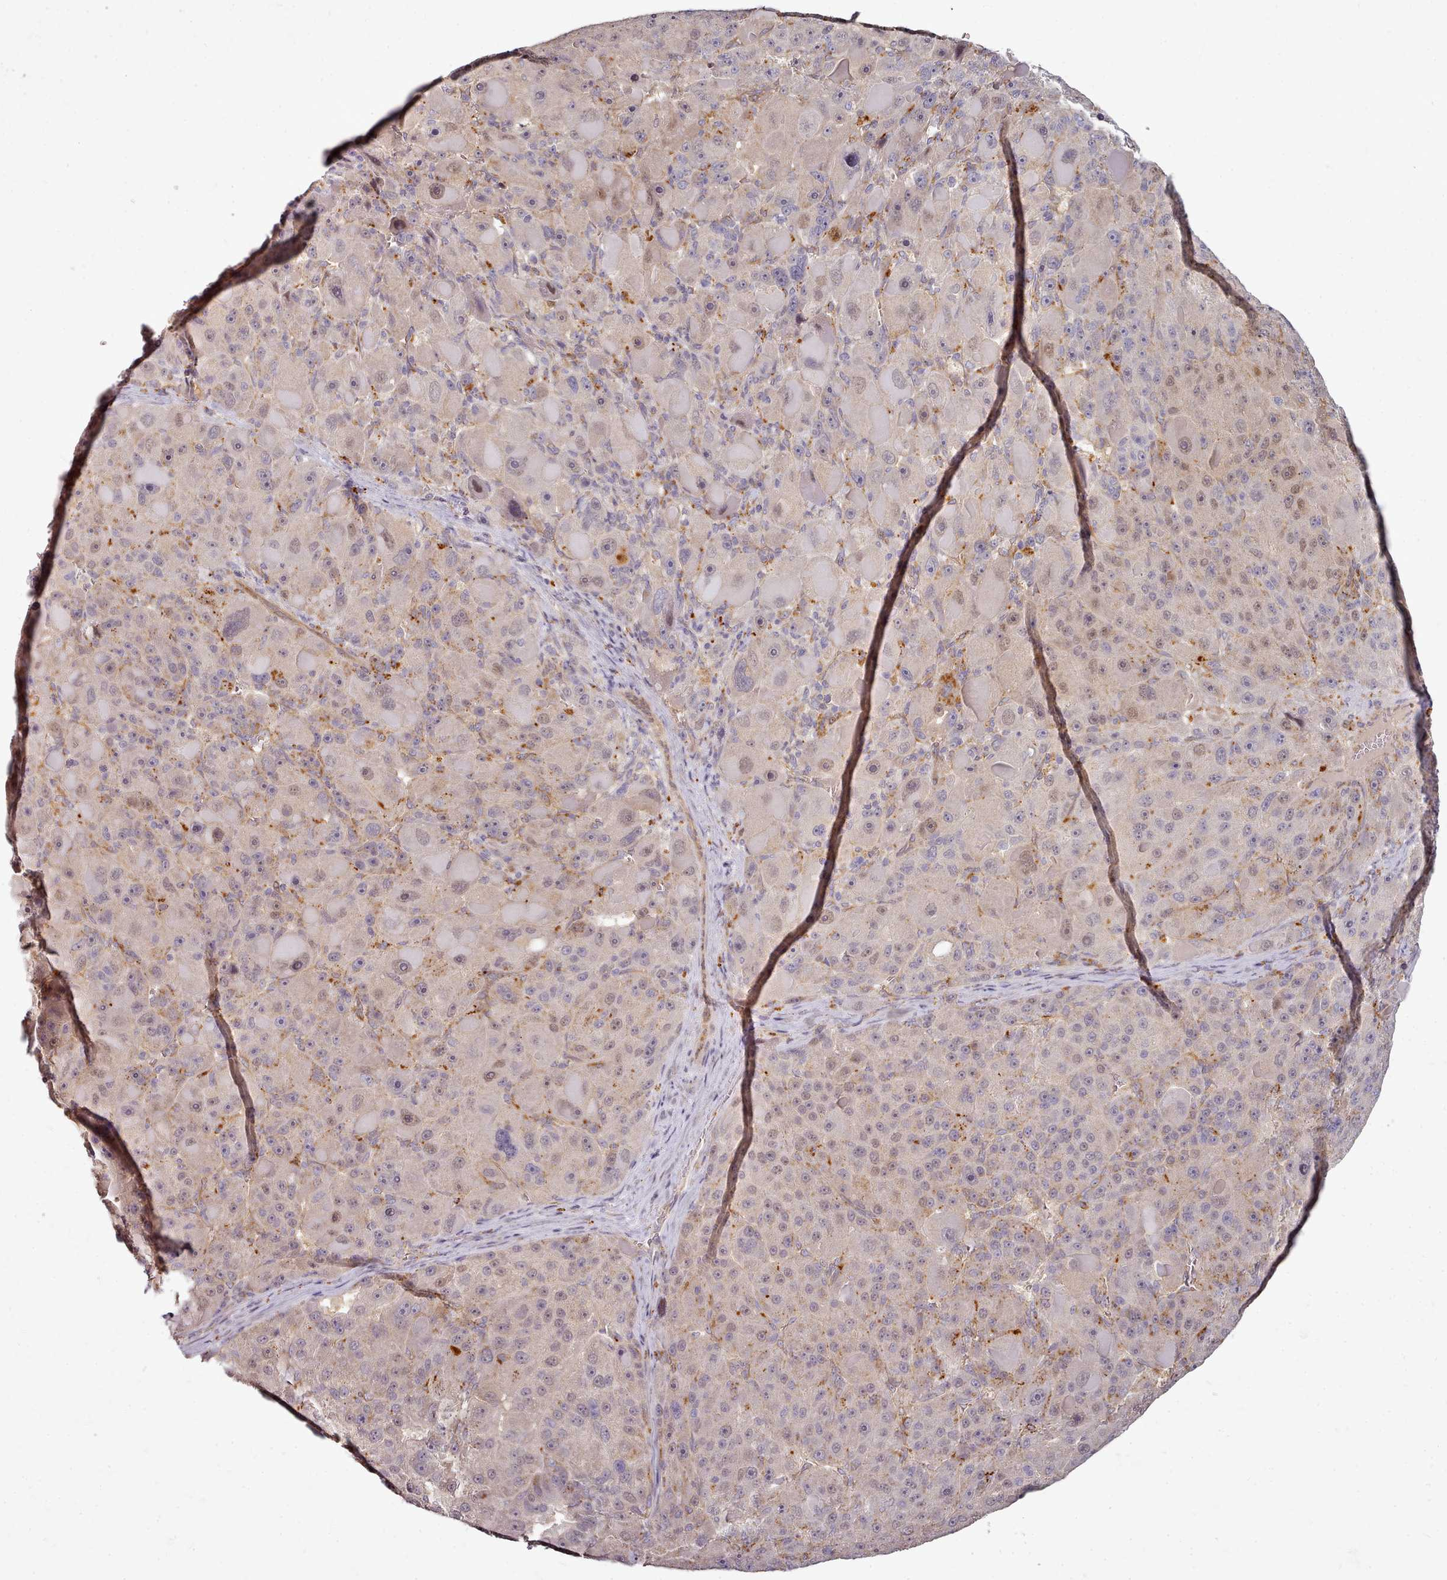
{"staining": {"intensity": "weak", "quantity": "<25%", "location": "nuclear"}, "tissue": "liver cancer", "cell_type": "Tumor cells", "image_type": "cancer", "snomed": [{"axis": "morphology", "description": "Carcinoma, Hepatocellular, NOS"}, {"axis": "topography", "description": "Liver"}], "caption": "Human hepatocellular carcinoma (liver) stained for a protein using IHC displays no expression in tumor cells.", "gene": "C1QTNF5", "patient": {"sex": "male", "age": 76}}